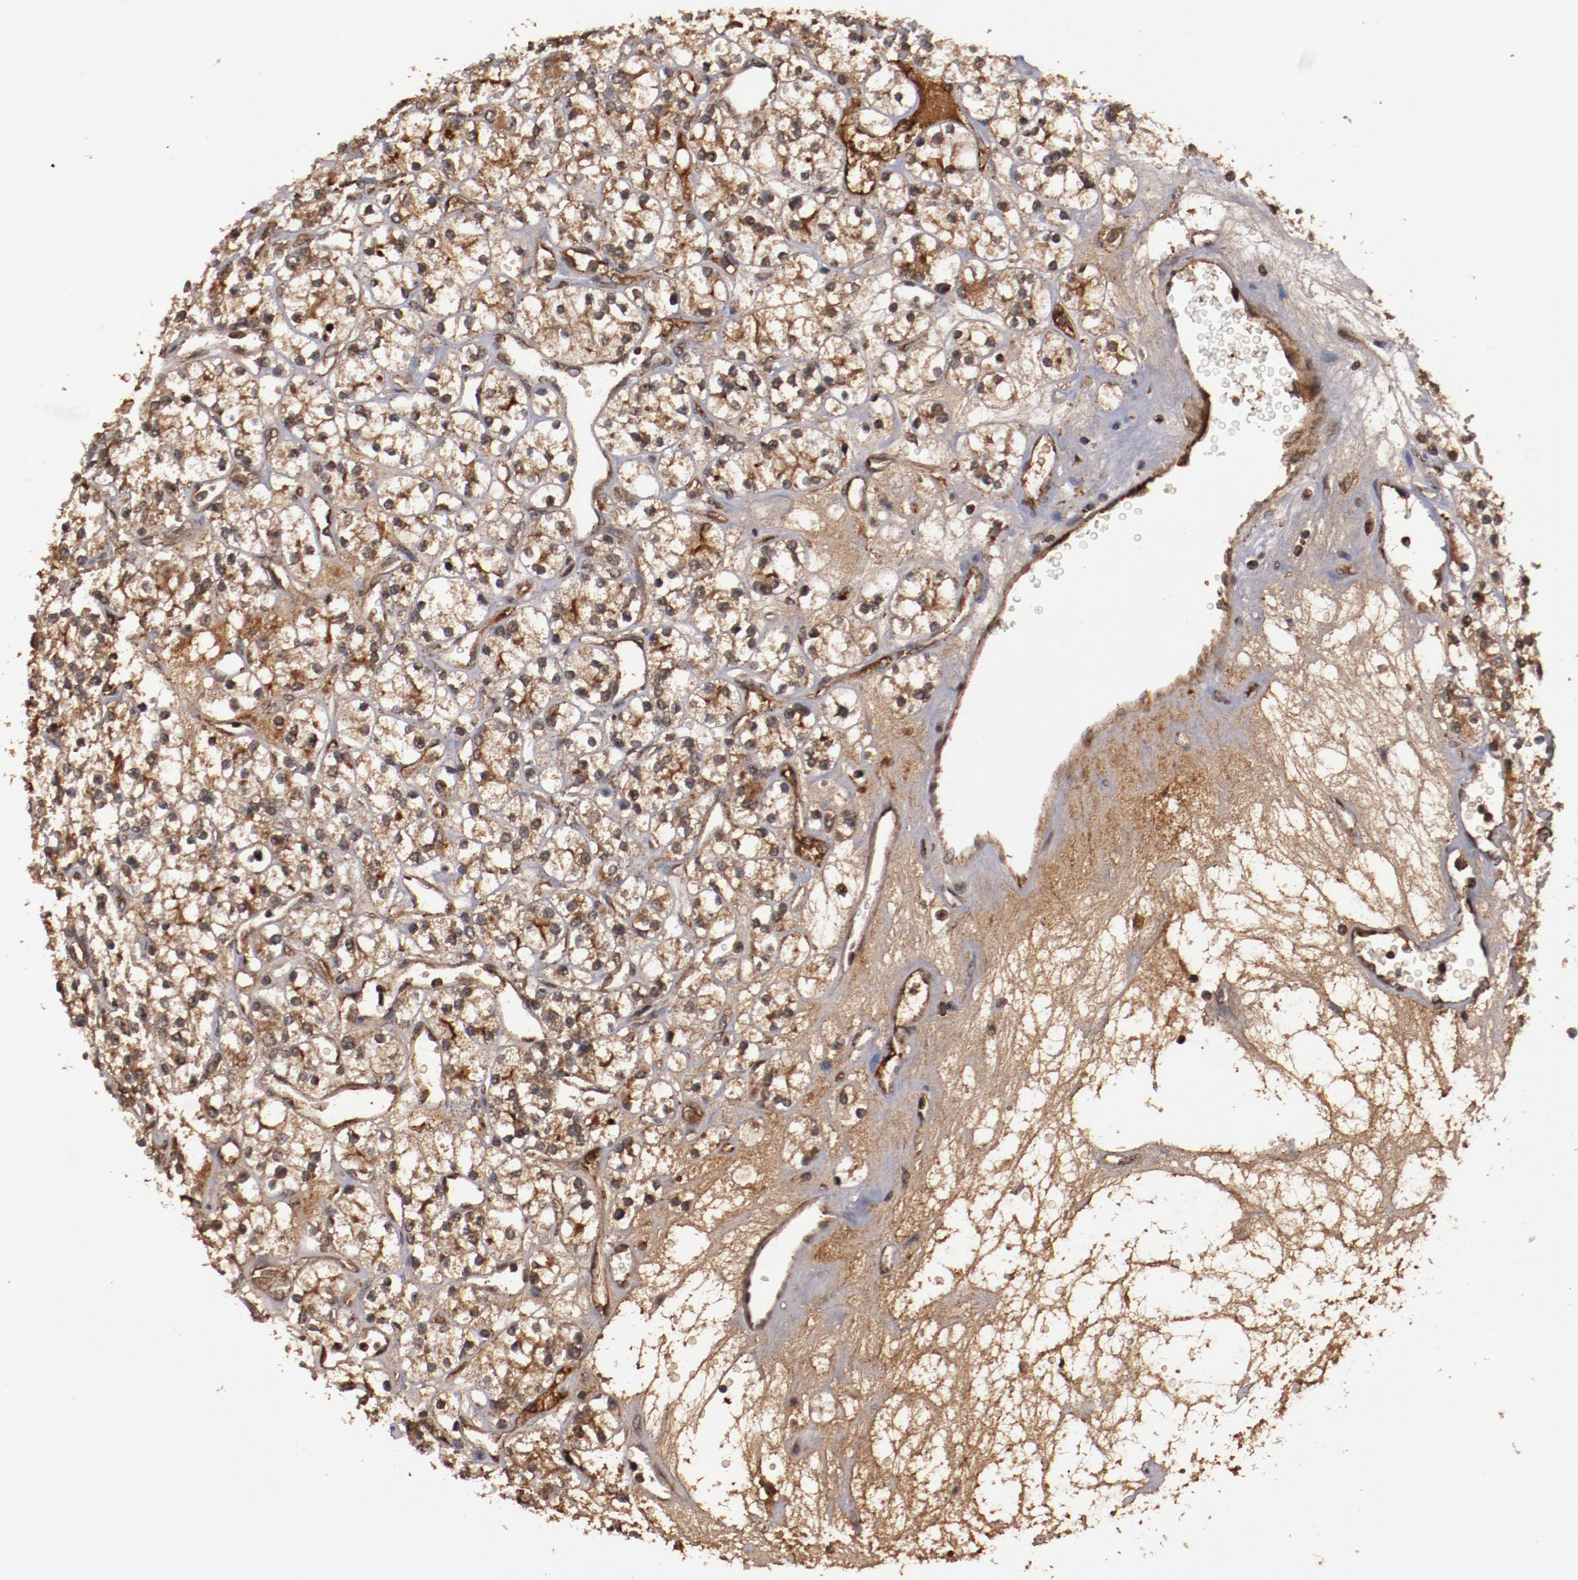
{"staining": {"intensity": "strong", "quantity": ">75%", "location": "cytoplasmic/membranous"}, "tissue": "renal cancer", "cell_type": "Tumor cells", "image_type": "cancer", "snomed": [{"axis": "morphology", "description": "Adenocarcinoma, NOS"}, {"axis": "topography", "description": "Kidney"}], "caption": "This micrograph reveals renal adenocarcinoma stained with IHC to label a protein in brown. The cytoplasmic/membranous of tumor cells show strong positivity for the protein. Nuclei are counter-stained blue.", "gene": "TENM1", "patient": {"sex": "female", "age": 62}}